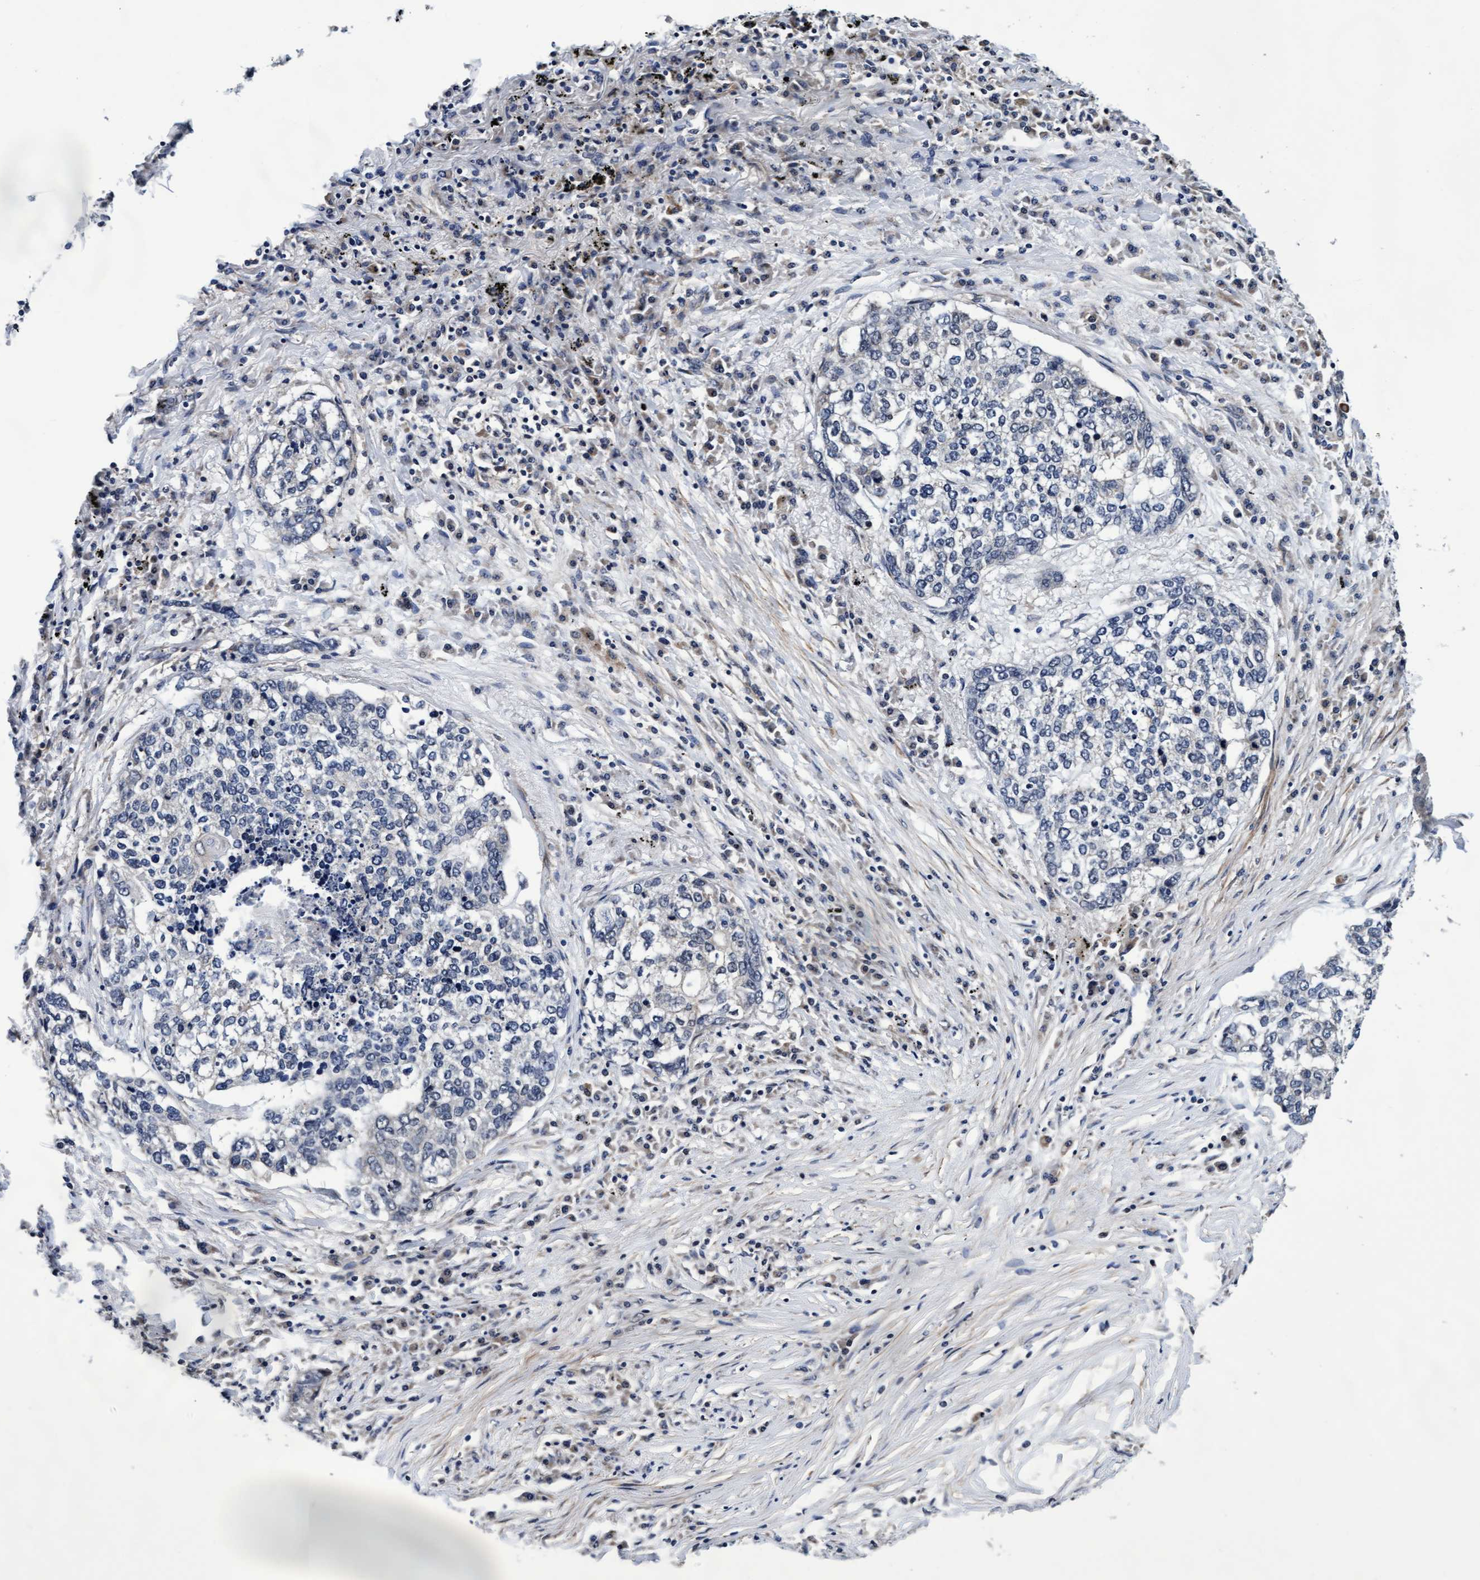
{"staining": {"intensity": "negative", "quantity": "none", "location": "none"}, "tissue": "lung cancer", "cell_type": "Tumor cells", "image_type": "cancer", "snomed": [{"axis": "morphology", "description": "Squamous cell carcinoma, NOS"}, {"axis": "topography", "description": "Lung"}], "caption": "Micrograph shows no protein positivity in tumor cells of squamous cell carcinoma (lung) tissue. Brightfield microscopy of immunohistochemistry (IHC) stained with DAB (brown) and hematoxylin (blue), captured at high magnification.", "gene": "EFCAB13", "patient": {"sex": "female", "age": 63}}